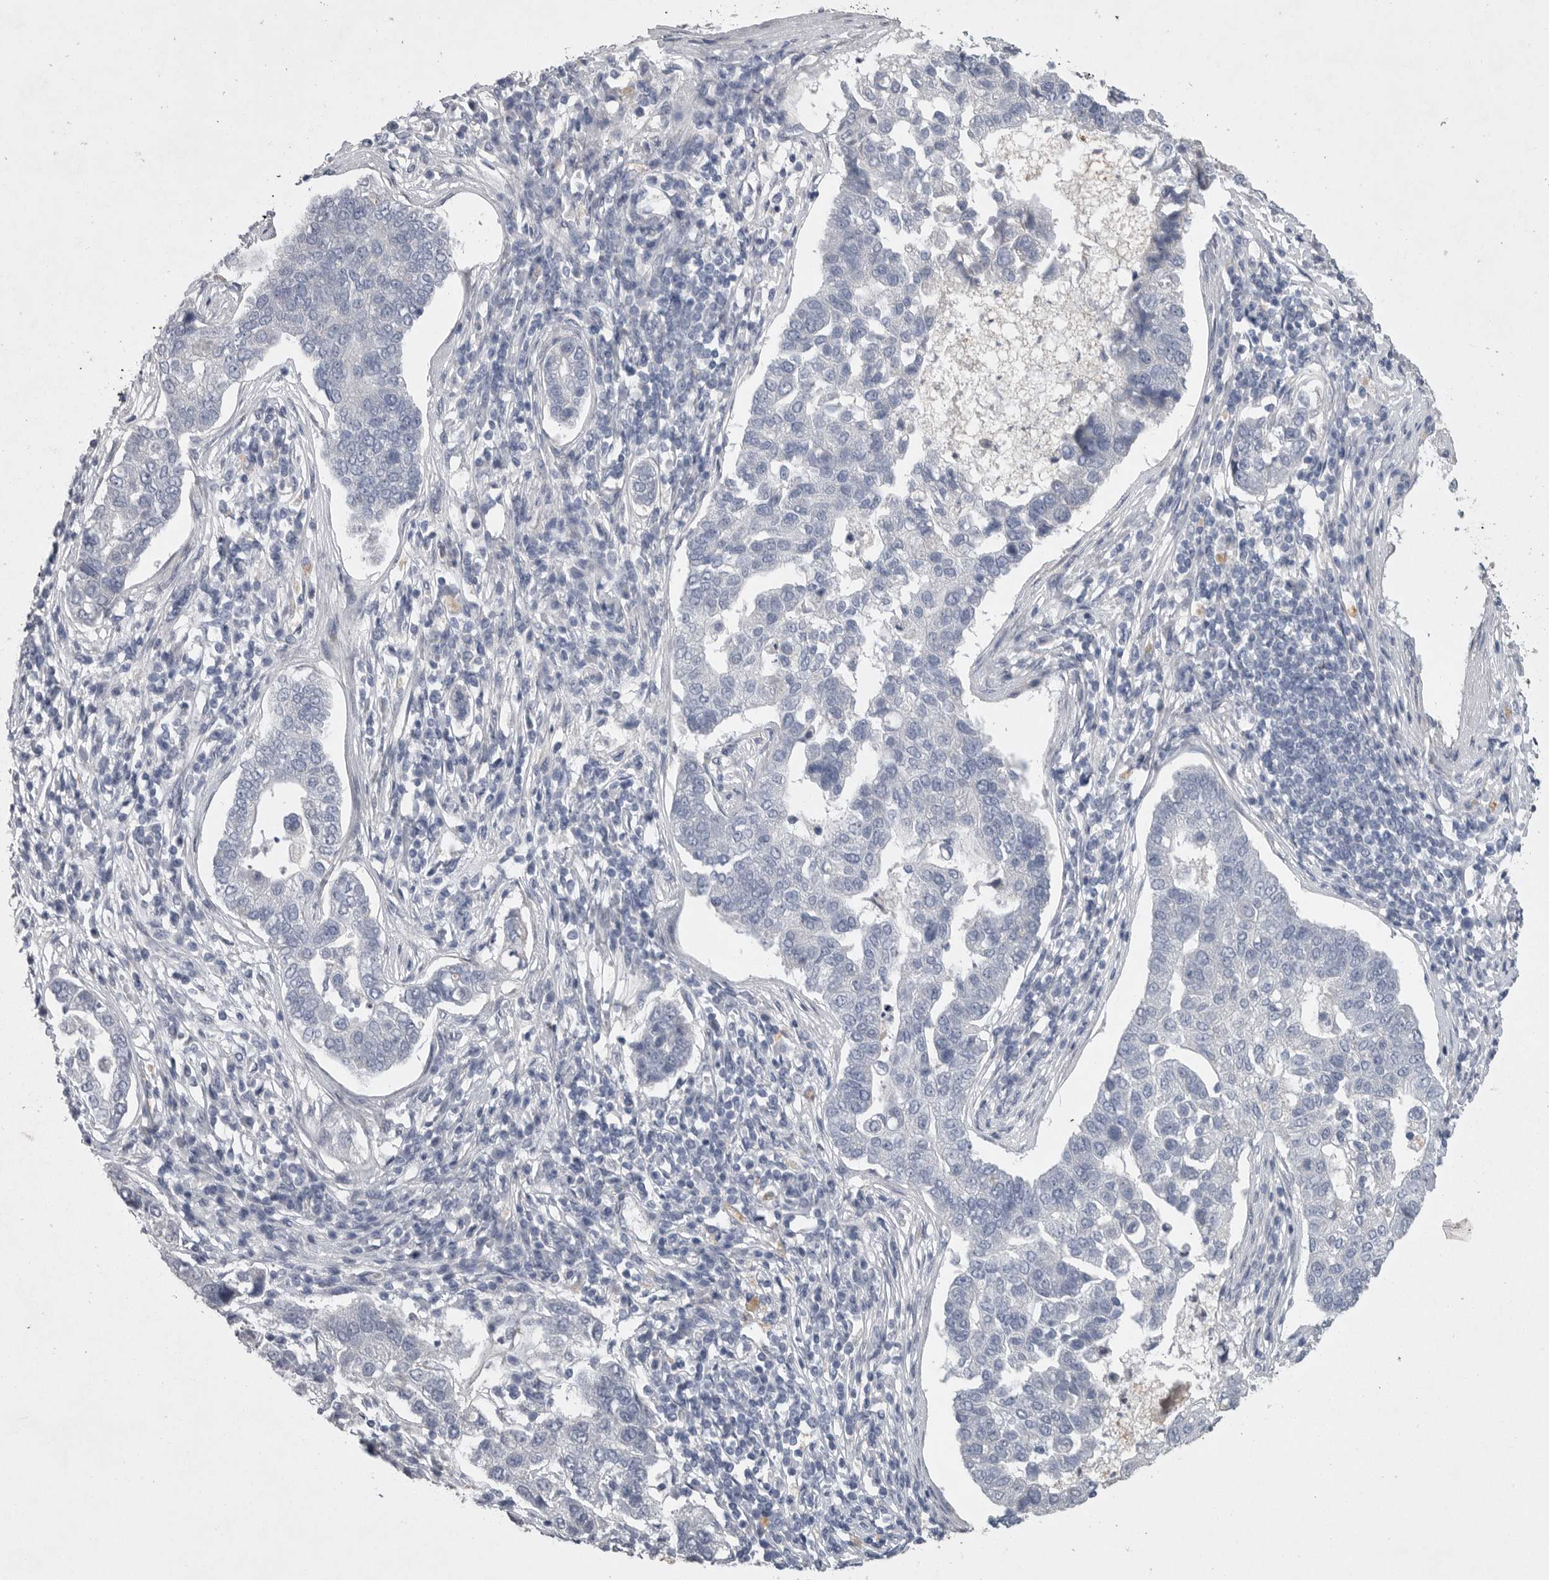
{"staining": {"intensity": "negative", "quantity": "none", "location": "none"}, "tissue": "pancreatic cancer", "cell_type": "Tumor cells", "image_type": "cancer", "snomed": [{"axis": "morphology", "description": "Adenocarcinoma, NOS"}, {"axis": "topography", "description": "Pancreas"}], "caption": "A high-resolution photomicrograph shows IHC staining of adenocarcinoma (pancreatic), which reveals no significant expression in tumor cells.", "gene": "CRP", "patient": {"sex": "female", "age": 61}}